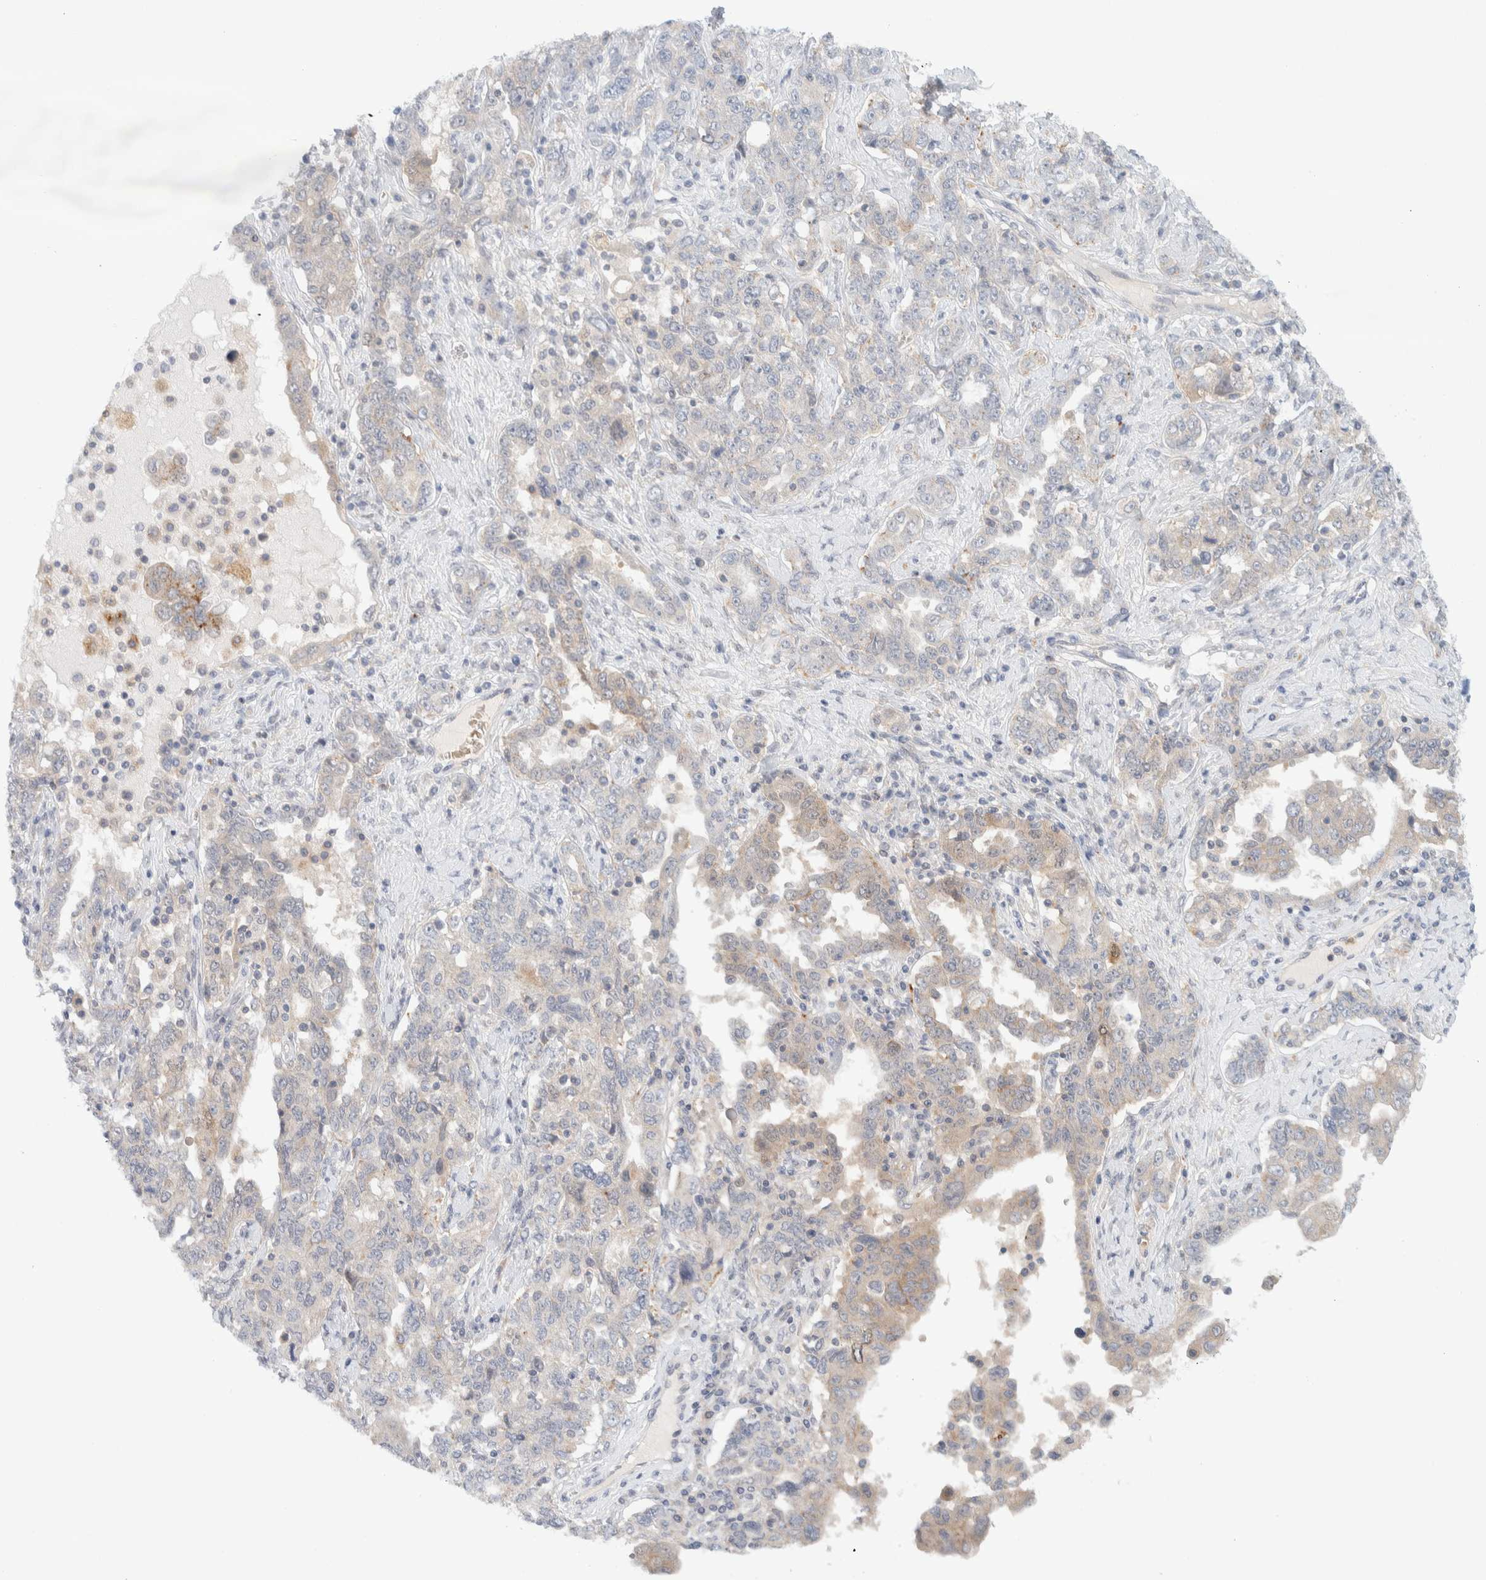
{"staining": {"intensity": "moderate", "quantity": "<25%", "location": "cytoplasmic/membranous"}, "tissue": "ovarian cancer", "cell_type": "Tumor cells", "image_type": "cancer", "snomed": [{"axis": "morphology", "description": "Carcinoma, endometroid"}, {"axis": "topography", "description": "Ovary"}], "caption": "Protein positivity by immunohistochemistry exhibits moderate cytoplasmic/membranous positivity in about <25% of tumor cells in ovarian cancer. Using DAB (brown) and hematoxylin (blue) stains, captured at high magnification using brightfield microscopy.", "gene": "GCLM", "patient": {"sex": "female", "age": 62}}